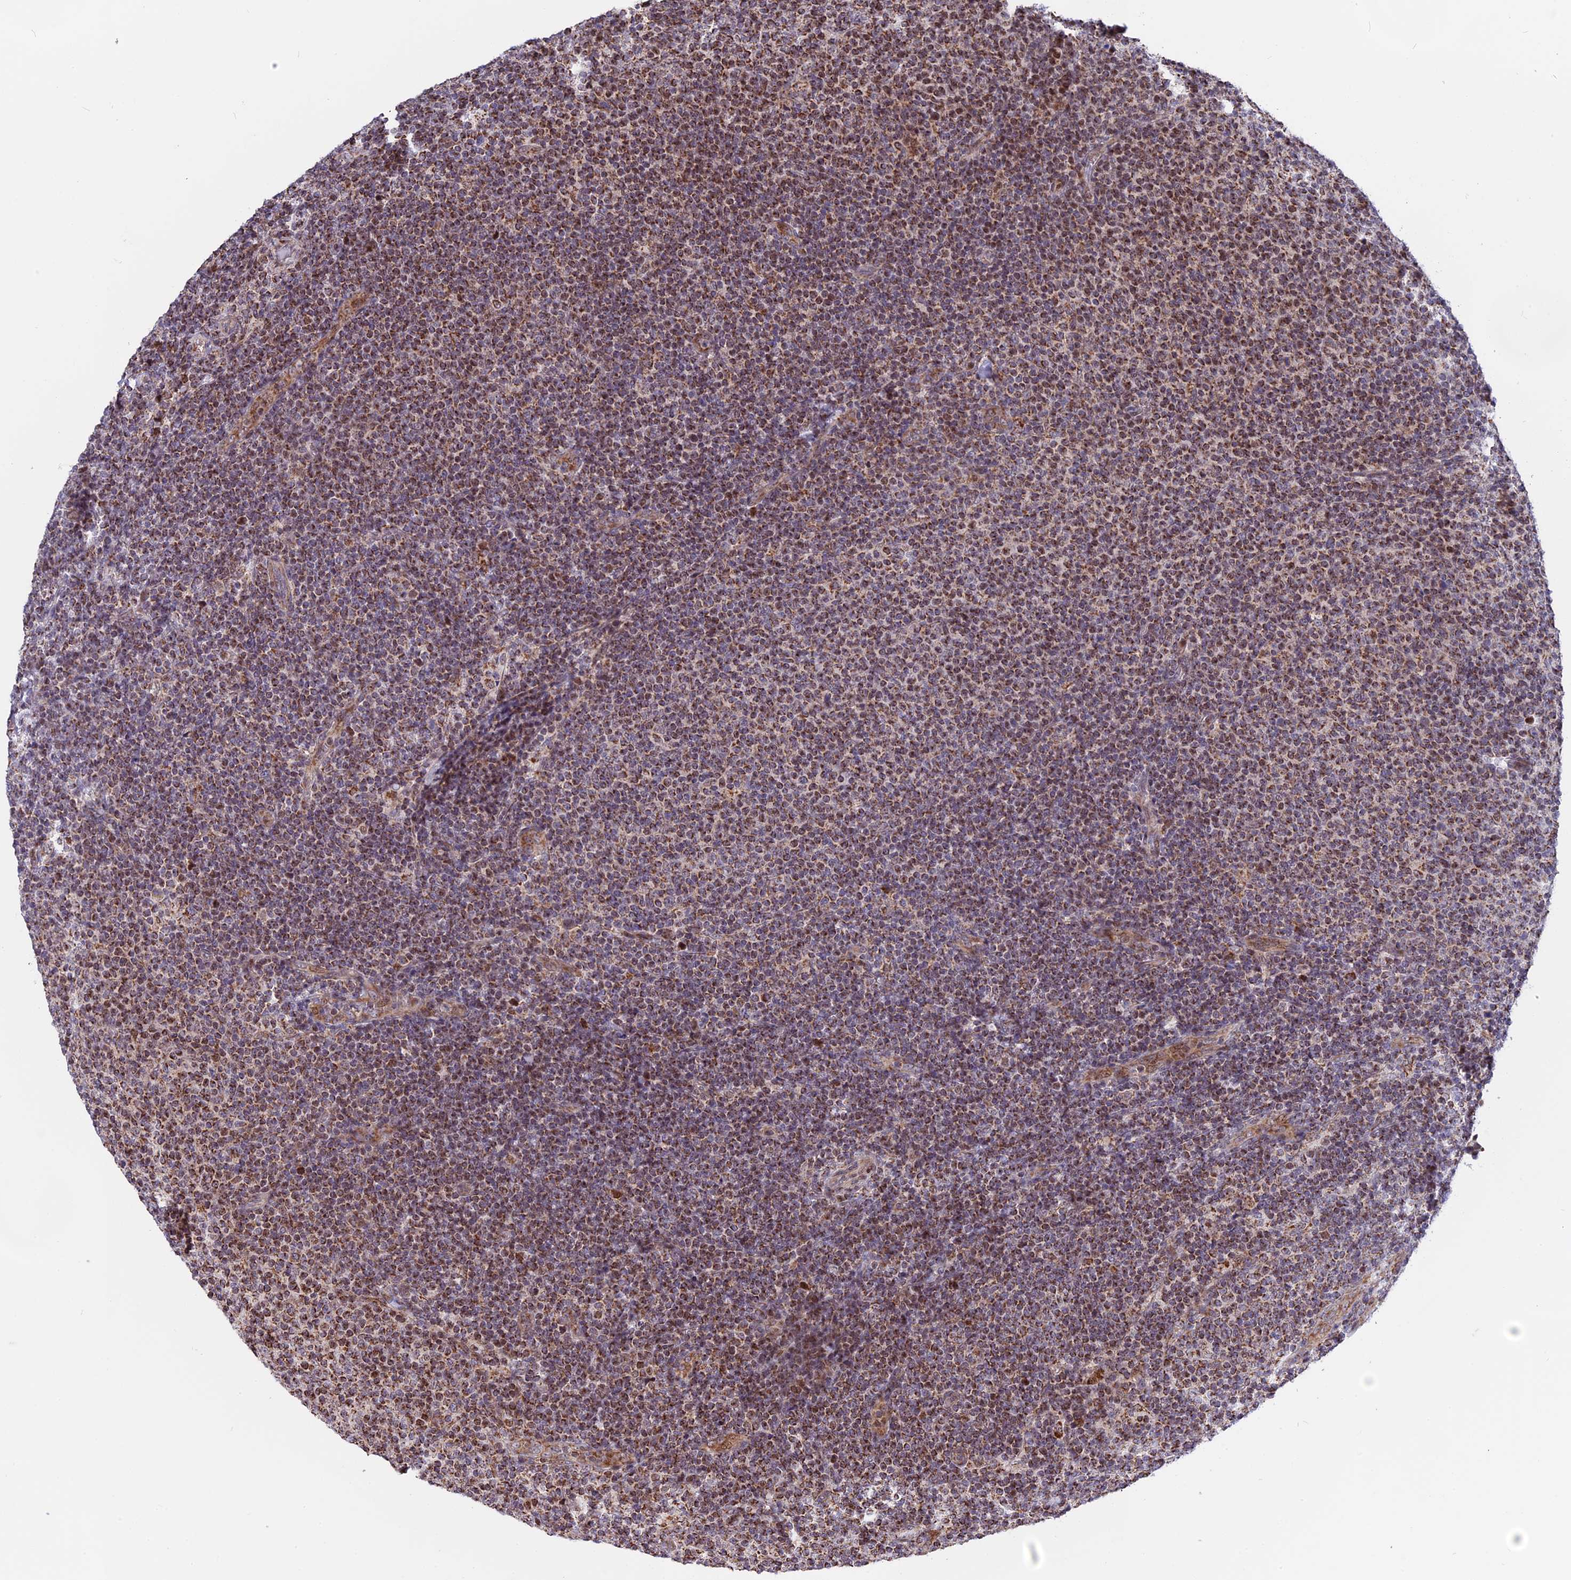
{"staining": {"intensity": "moderate", "quantity": ">75%", "location": "cytoplasmic/membranous"}, "tissue": "lymphoma", "cell_type": "Tumor cells", "image_type": "cancer", "snomed": [{"axis": "morphology", "description": "Malignant lymphoma, non-Hodgkin's type, Low grade"}, {"axis": "topography", "description": "Lymph node"}], "caption": "DAB (3,3'-diaminobenzidine) immunohistochemical staining of lymphoma reveals moderate cytoplasmic/membranous protein staining in about >75% of tumor cells. (DAB (3,3'-diaminobenzidine) IHC with brightfield microscopy, high magnification).", "gene": "FAM174C", "patient": {"sex": "male", "age": 66}}